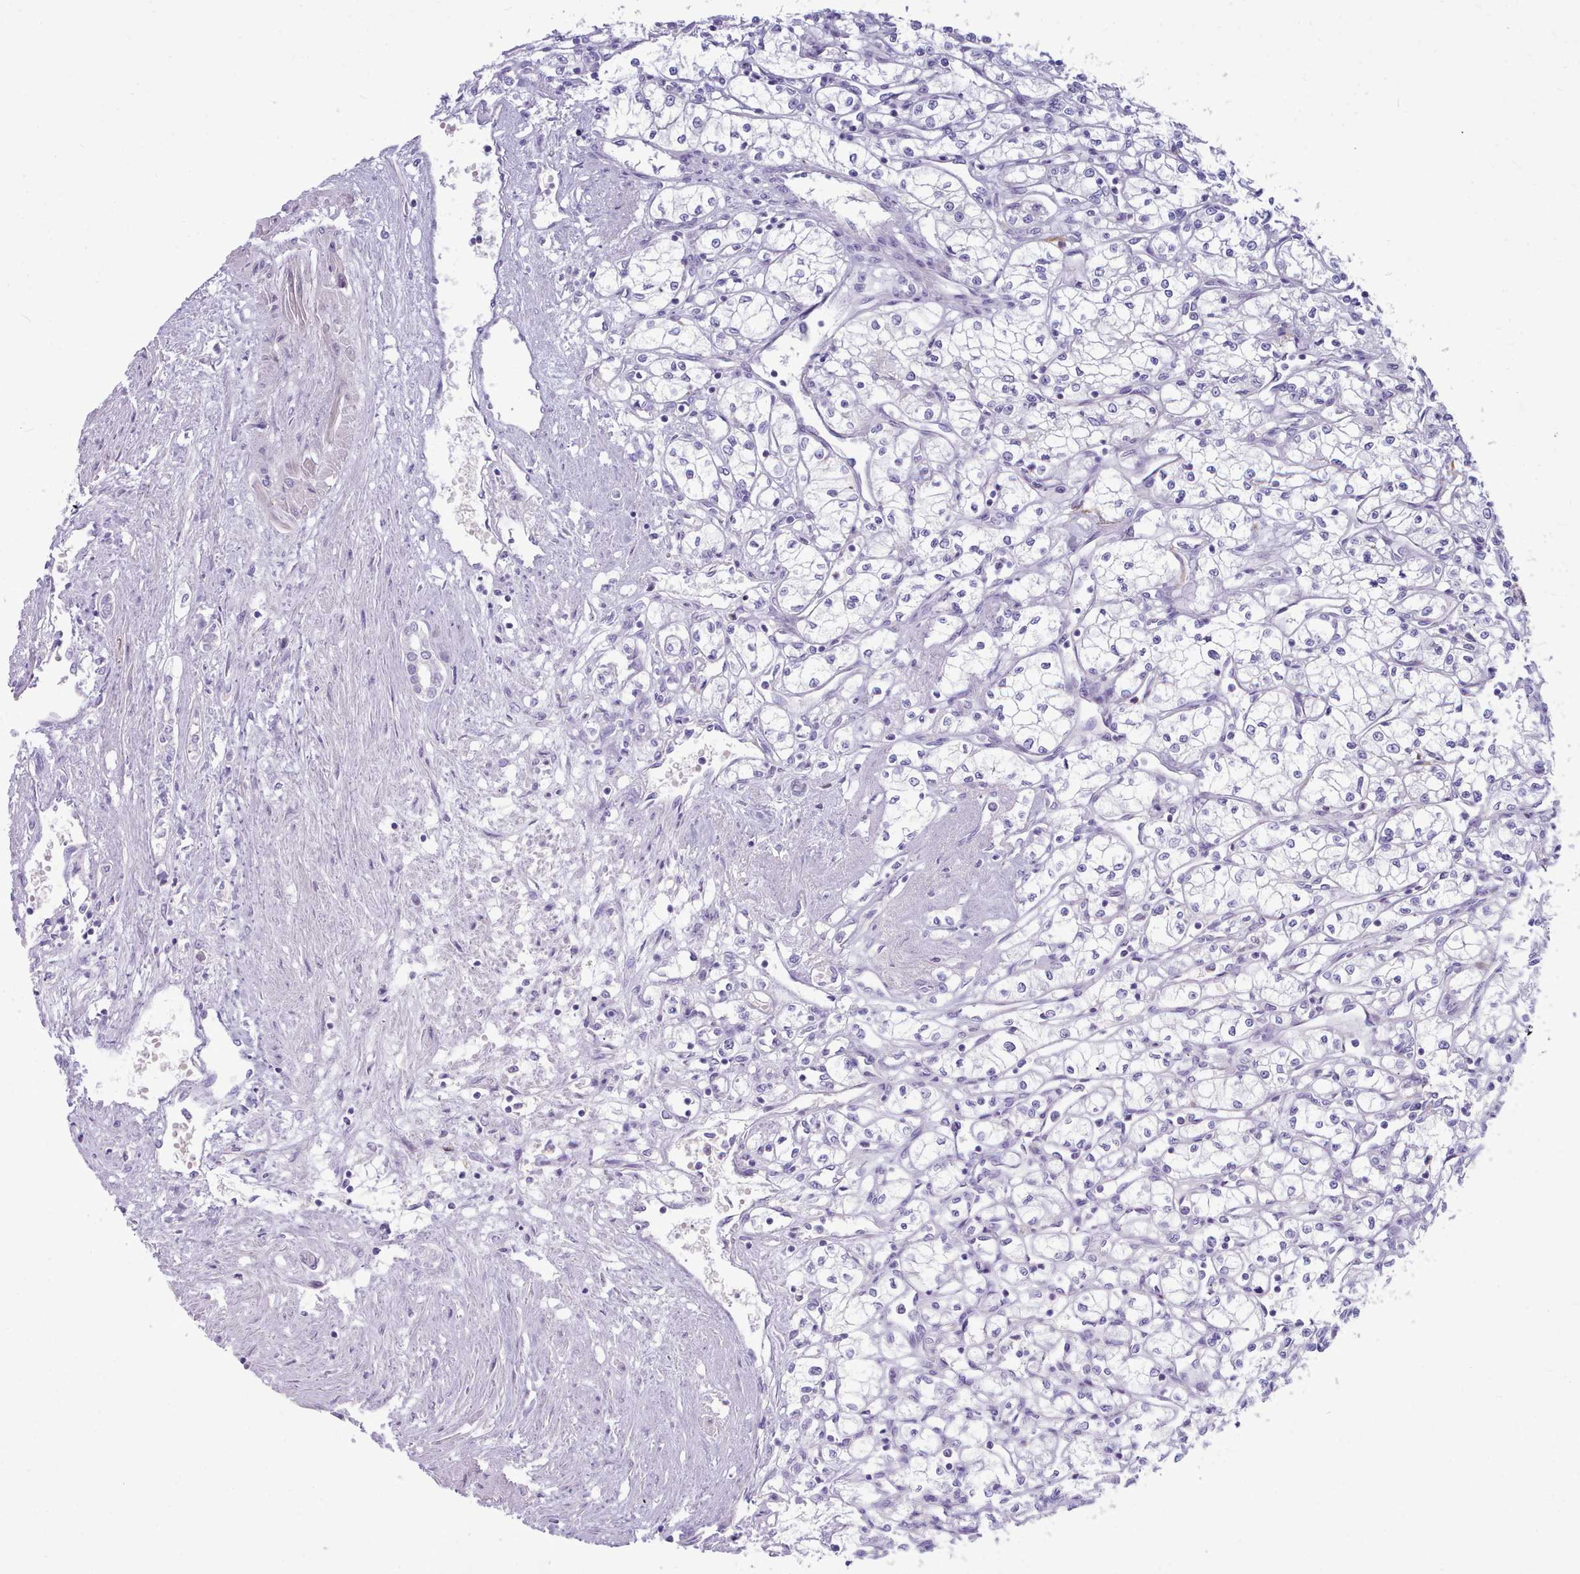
{"staining": {"intensity": "negative", "quantity": "none", "location": "none"}, "tissue": "renal cancer", "cell_type": "Tumor cells", "image_type": "cancer", "snomed": [{"axis": "morphology", "description": "Adenocarcinoma, NOS"}, {"axis": "topography", "description": "Kidney"}], "caption": "Tumor cells show no significant protein positivity in renal cancer.", "gene": "NKX1-2", "patient": {"sex": "male", "age": 59}}